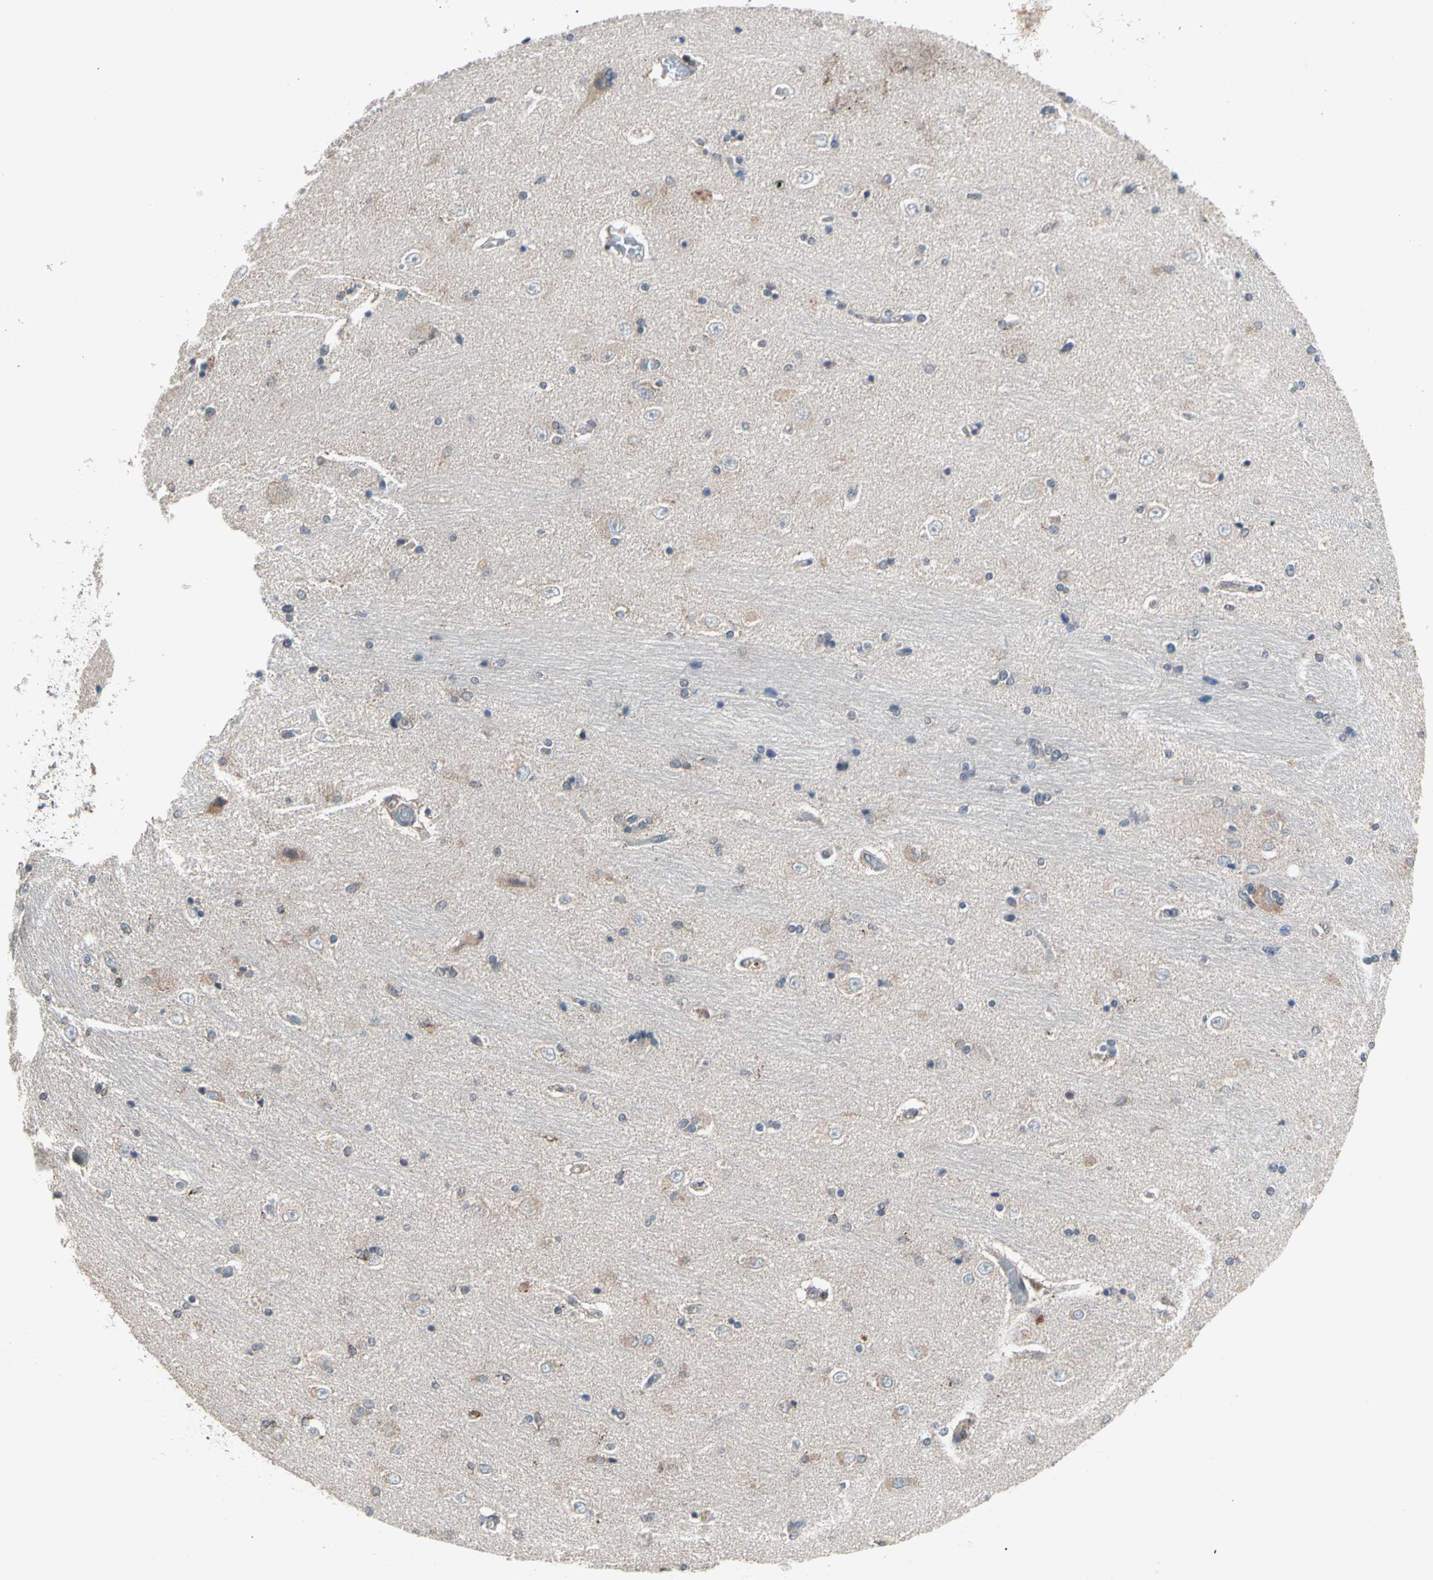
{"staining": {"intensity": "weak", "quantity": "<25%", "location": "cytoplasmic/membranous"}, "tissue": "hippocampus", "cell_type": "Glial cells", "image_type": "normal", "snomed": [{"axis": "morphology", "description": "Normal tissue, NOS"}, {"axis": "topography", "description": "Hippocampus"}], "caption": "Human hippocampus stained for a protein using immunohistochemistry exhibits no expression in glial cells.", "gene": "MTHFS", "patient": {"sex": "female", "age": 54}}